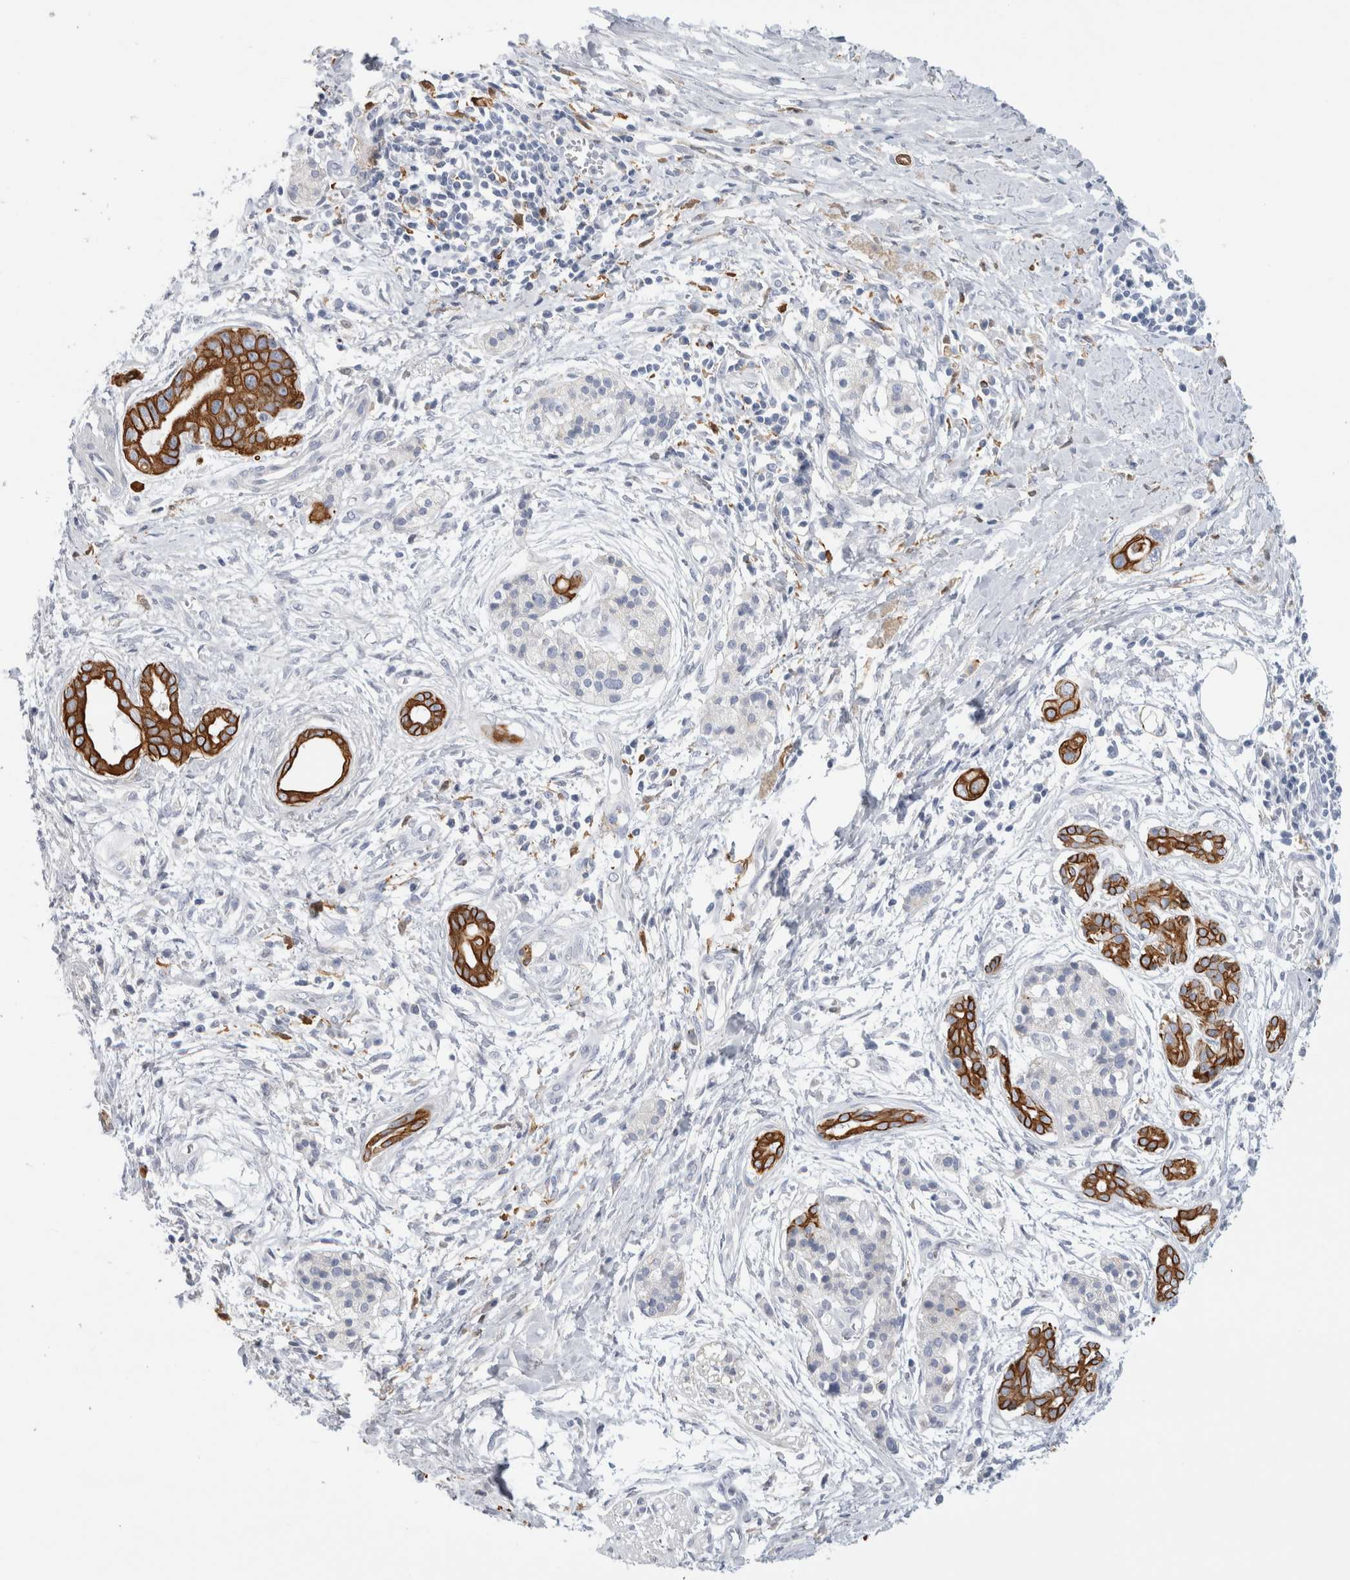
{"staining": {"intensity": "strong", "quantity": ">75%", "location": "cytoplasmic/membranous"}, "tissue": "pancreatic cancer", "cell_type": "Tumor cells", "image_type": "cancer", "snomed": [{"axis": "morphology", "description": "Adenocarcinoma, NOS"}, {"axis": "topography", "description": "Pancreas"}], "caption": "Strong cytoplasmic/membranous expression is present in about >75% of tumor cells in pancreatic adenocarcinoma. Using DAB (3,3'-diaminobenzidine) (brown) and hematoxylin (blue) stains, captured at high magnification using brightfield microscopy.", "gene": "SLC20A2", "patient": {"sex": "male", "age": 59}}